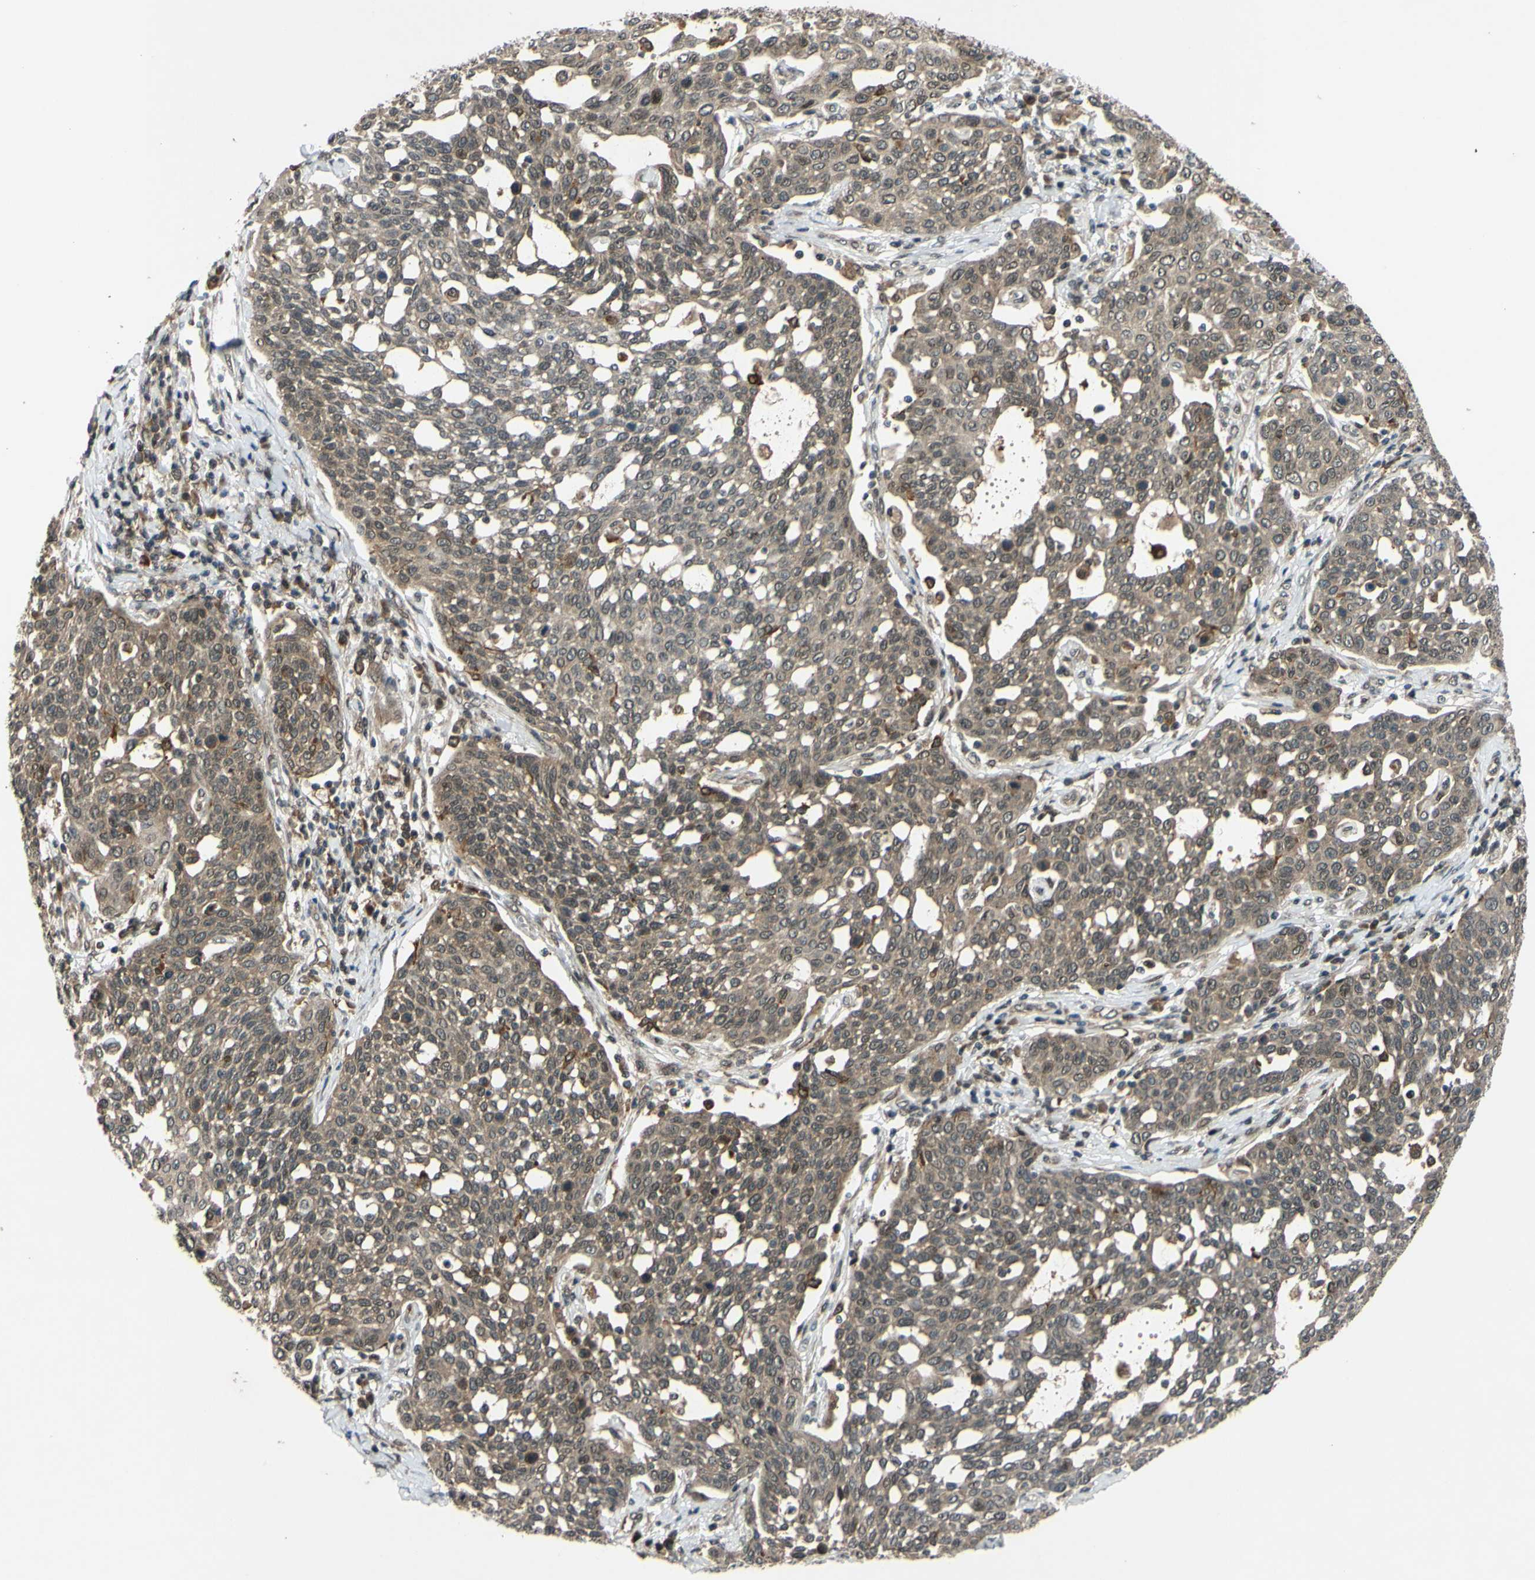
{"staining": {"intensity": "weak", "quantity": ">75%", "location": "cytoplasmic/membranous"}, "tissue": "cervical cancer", "cell_type": "Tumor cells", "image_type": "cancer", "snomed": [{"axis": "morphology", "description": "Squamous cell carcinoma, NOS"}, {"axis": "topography", "description": "Cervix"}], "caption": "The photomicrograph exhibits a brown stain indicating the presence of a protein in the cytoplasmic/membranous of tumor cells in cervical cancer. The protein of interest is shown in brown color, while the nuclei are stained blue.", "gene": "ABCC8", "patient": {"sex": "female", "age": 34}}